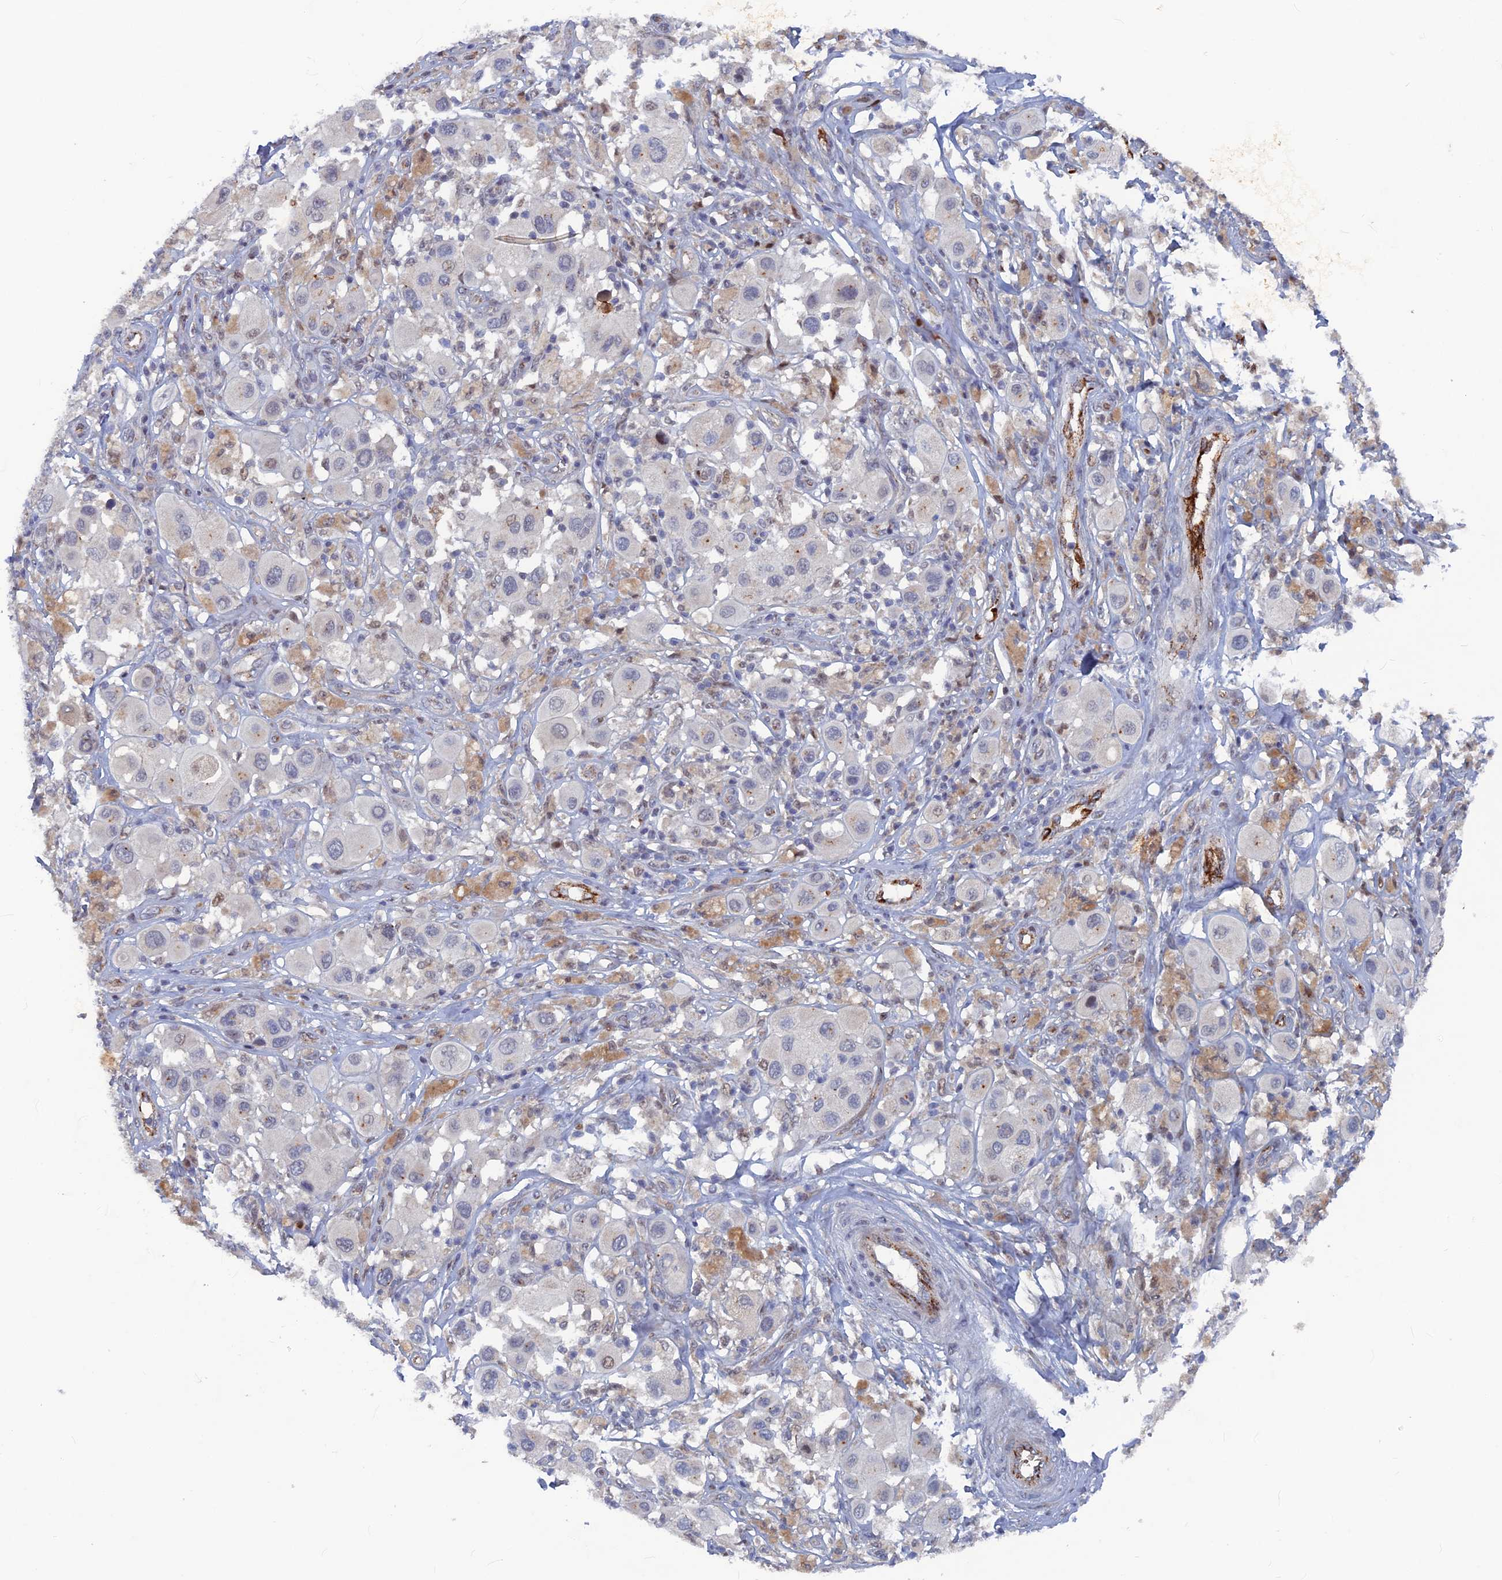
{"staining": {"intensity": "negative", "quantity": "none", "location": "none"}, "tissue": "melanoma", "cell_type": "Tumor cells", "image_type": "cancer", "snomed": [{"axis": "morphology", "description": "Malignant melanoma, Metastatic site"}, {"axis": "topography", "description": "Skin"}], "caption": "High magnification brightfield microscopy of malignant melanoma (metastatic site) stained with DAB (3,3'-diaminobenzidine) (brown) and counterstained with hematoxylin (blue): tumor cells show no significant staining.", "gene": "SH3D21", "patient": {"sex": "male", "age": 41}}